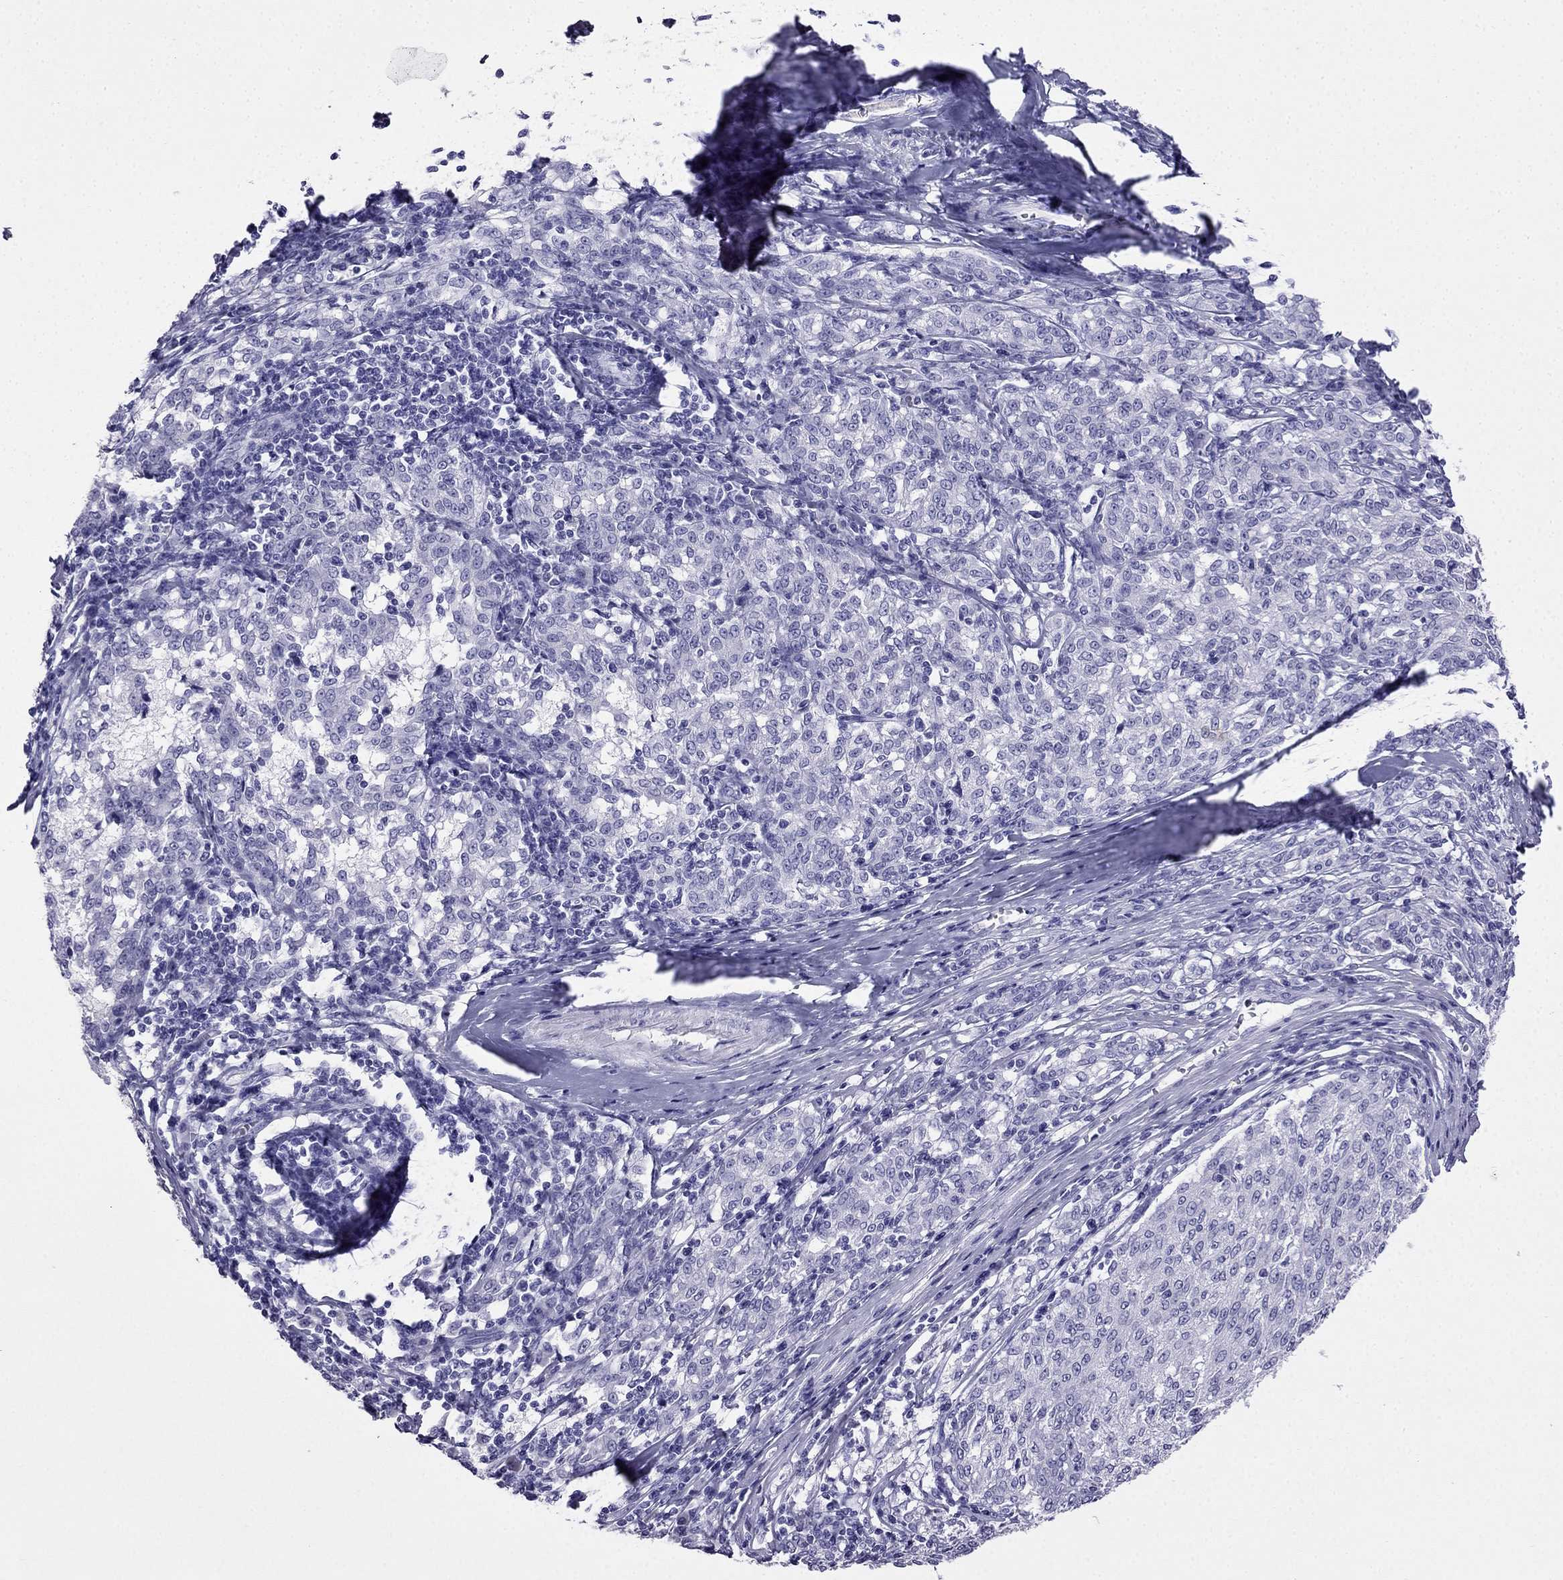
{"staining": {"intensity": "negative", "quantity": "none", "location": "none"}, "tissue": "melanoma", "cell_type": "Tumor cells", "image_type": "cancer", "snomed": [{"axis": "morphology", "description": "Malignant melanoma, NOS"}, {"axis": "topography", "description": "Skin"}], "caption": "Histopathology image shows no significant protein expression in tumor cells of malignant melanoma.", "gene": "CDHR4", "patient": {"sex": "female", "age": 72}}